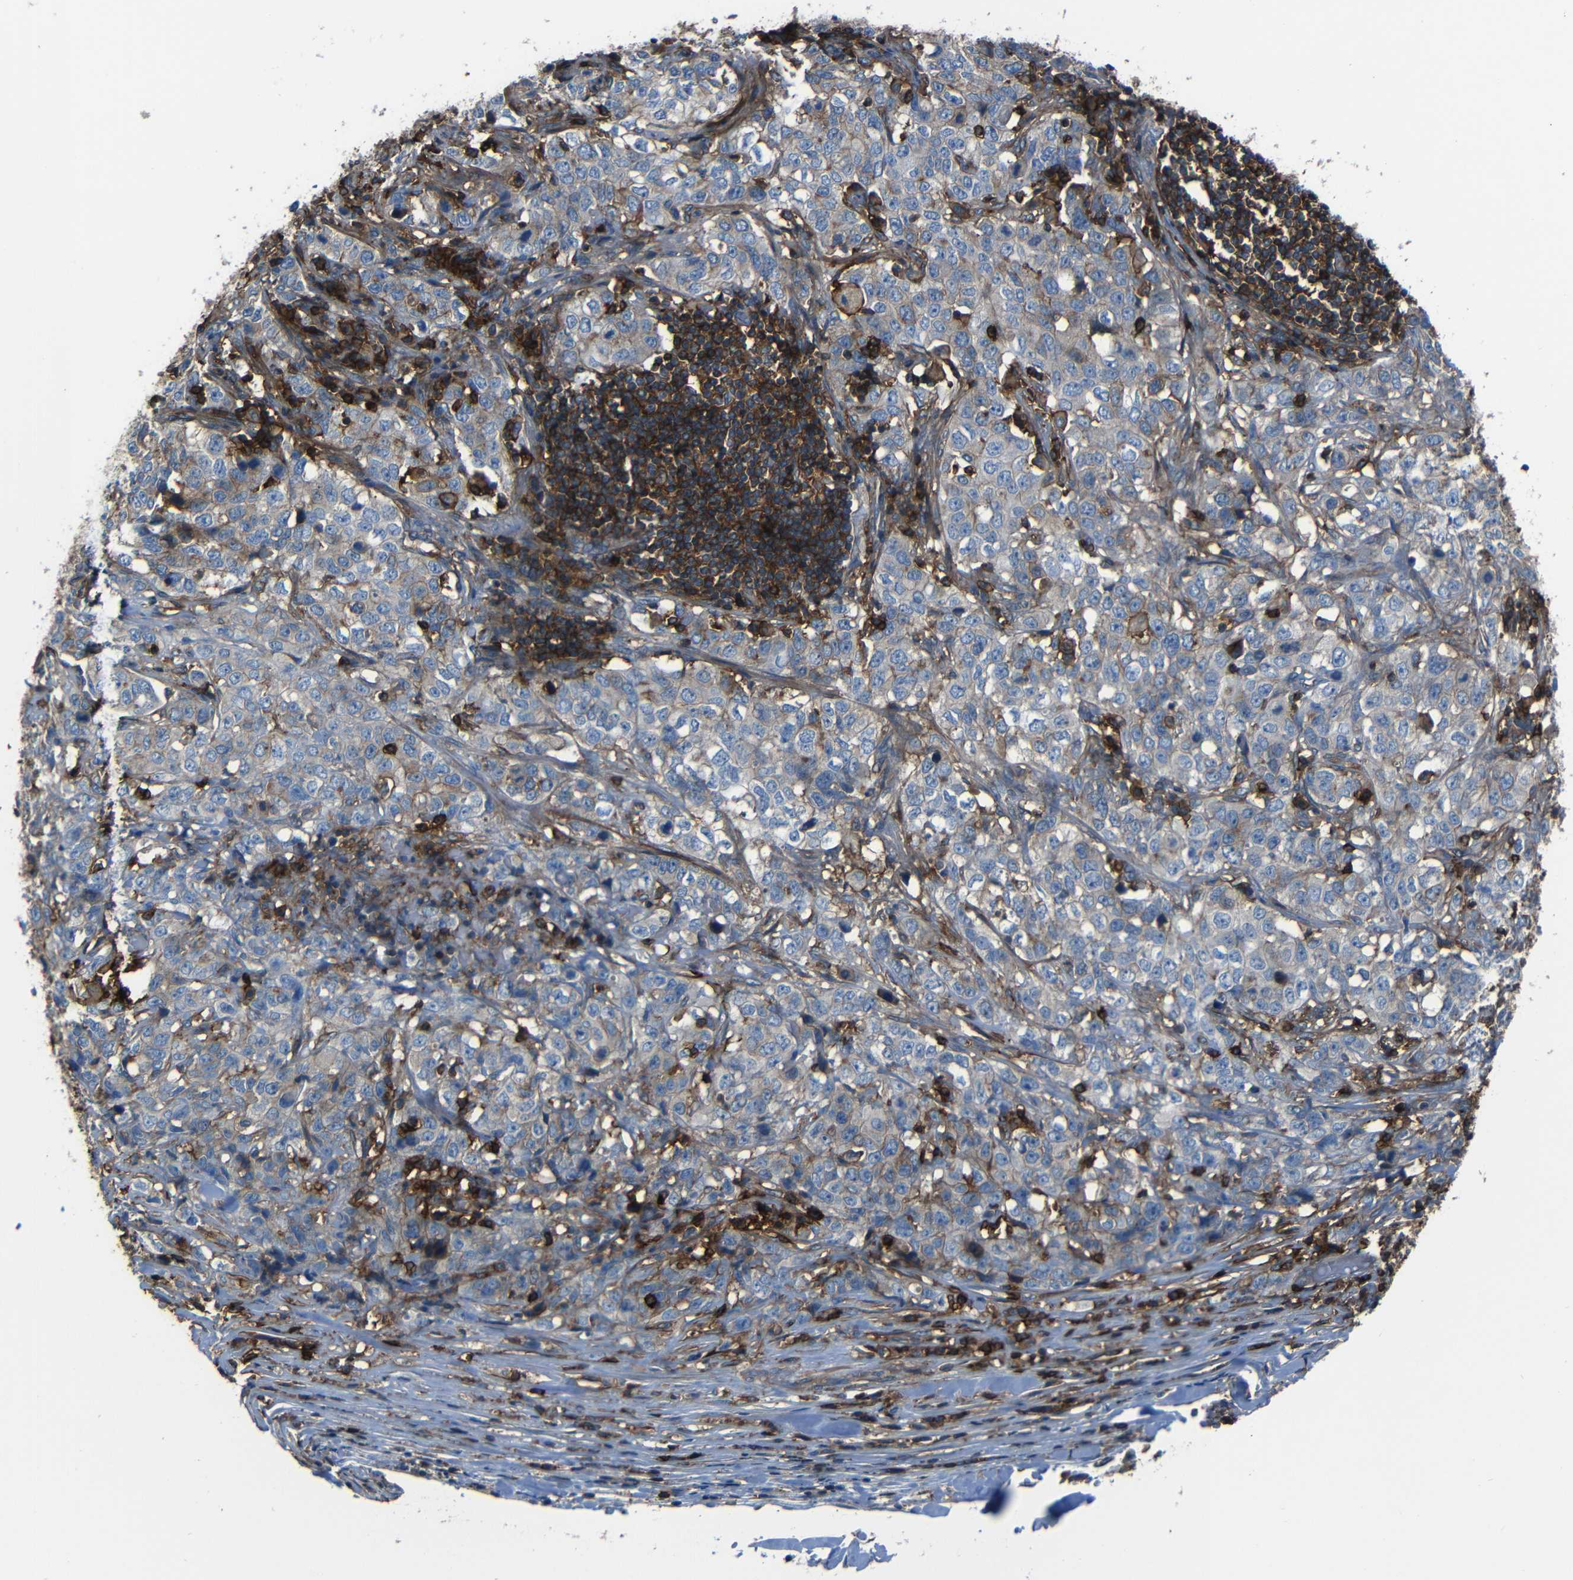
{"staining": {"intensity": "weak", "quantity": "25%-75%", "location": "cytoplasmic/membranous"}, "tissue": "stomach cancer", "cell_type": "Tumor cells", "image_type": "cancer", "snomed": [{"axis": "morphology", "description": "Adenocarcinoma, NOS"}, {"axis": "topography", "description": "Stomach"}], "caption": "An immunohistochemistry (IHC) histopathology image of tumor tissue is shown. Protein staining in brown shows weak cytoplasmic/membranous positivity in stomach adenocarcinoma within tumor cells.", "gene": "ADGRE5", "patient": {"sex": "male", "age": 48}}